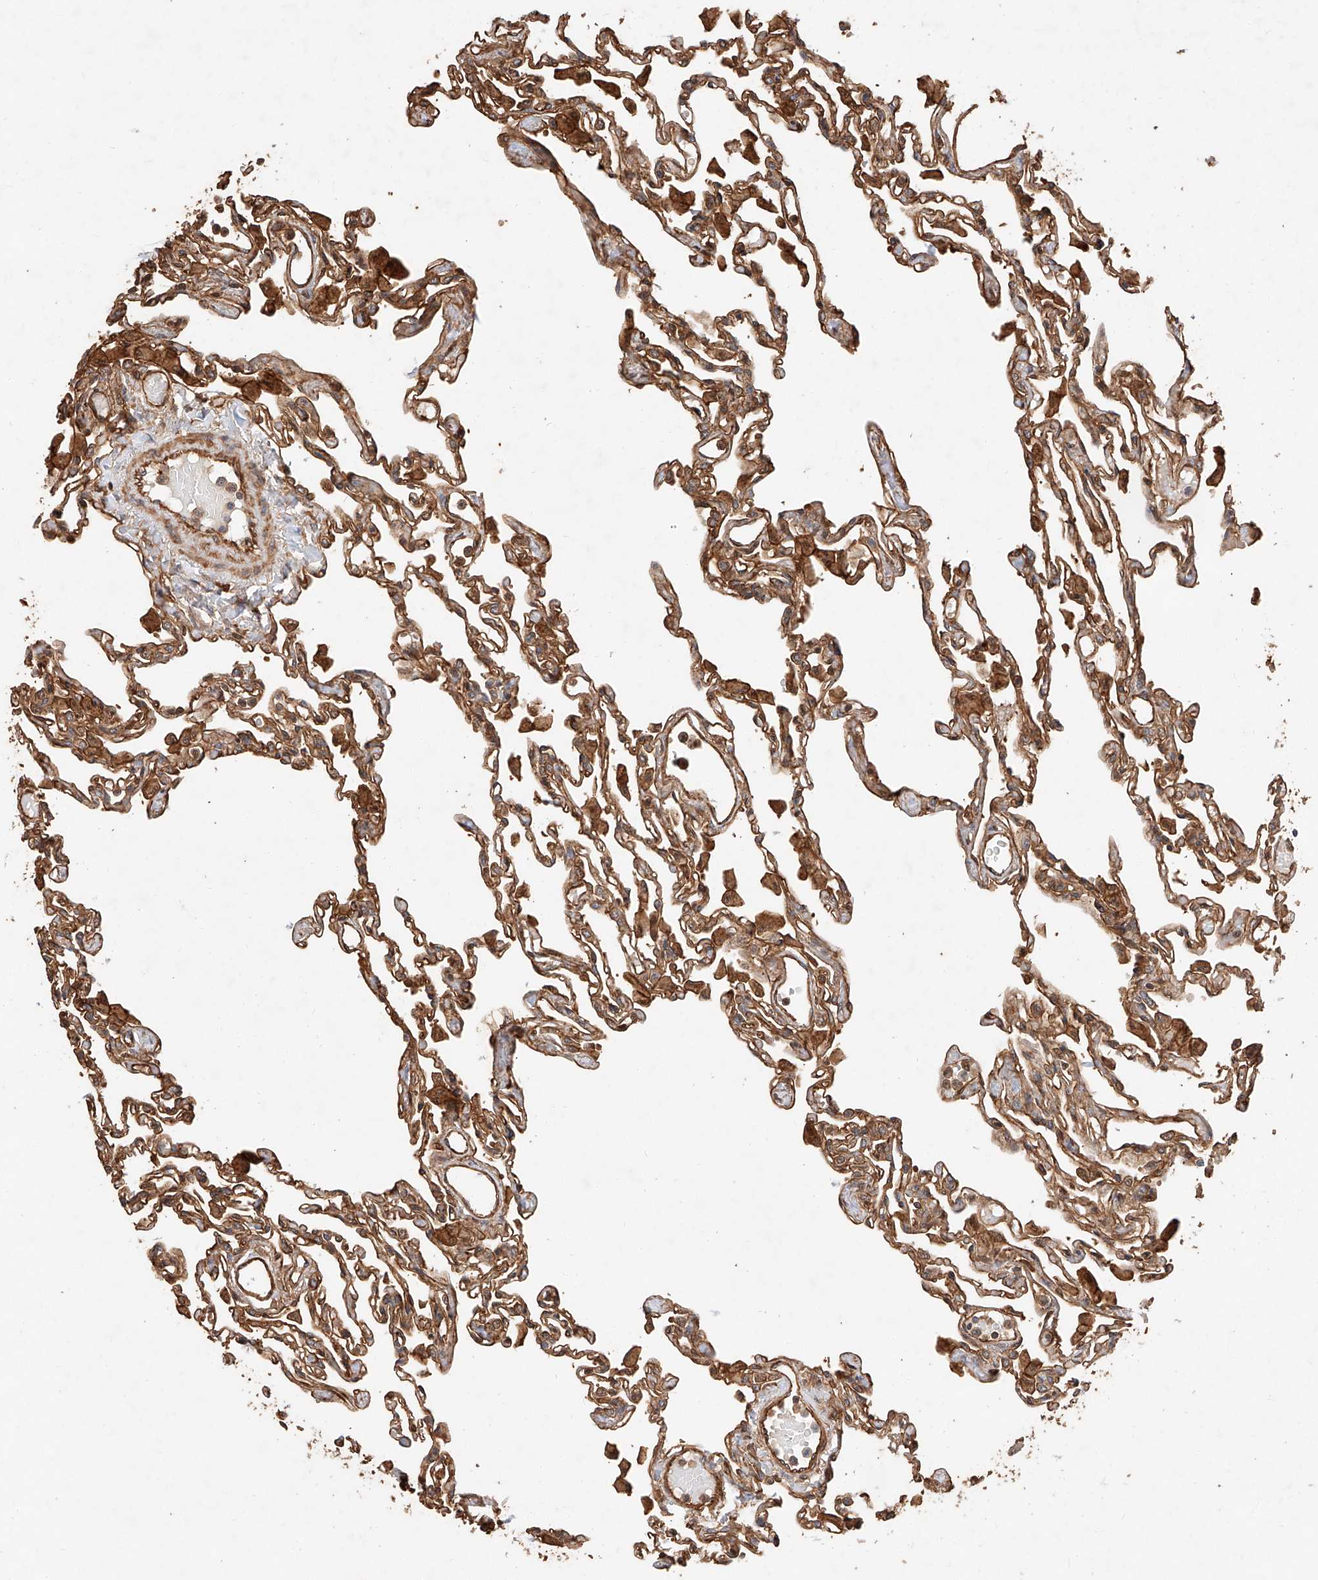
{"staining": {"intensity": "moderate", "quantity": ">75%", "location": "cytoplasmic/membranous"}, "tissue": "lung", "cell_type": "Alveolar cells", "image_type": "normal", "snomed": [{"axis": "morphology", "description": "Normal tissue, NOS"}, {"axis": "topography", "description": "Bronchus"}, {"axis": "topography", "description": "Lung"}], "caption": "Alveolar cells display medium levels of moderate cytoplasmic/membranous staining in approximately >75% of cells in benign lung. The staining was performed using DAB, with brown indicating positive protein expression. Nuclei are stained blue with hematoxylin.", "gene": "GHDC", "patient": {"sex": "female", "age": 49}}